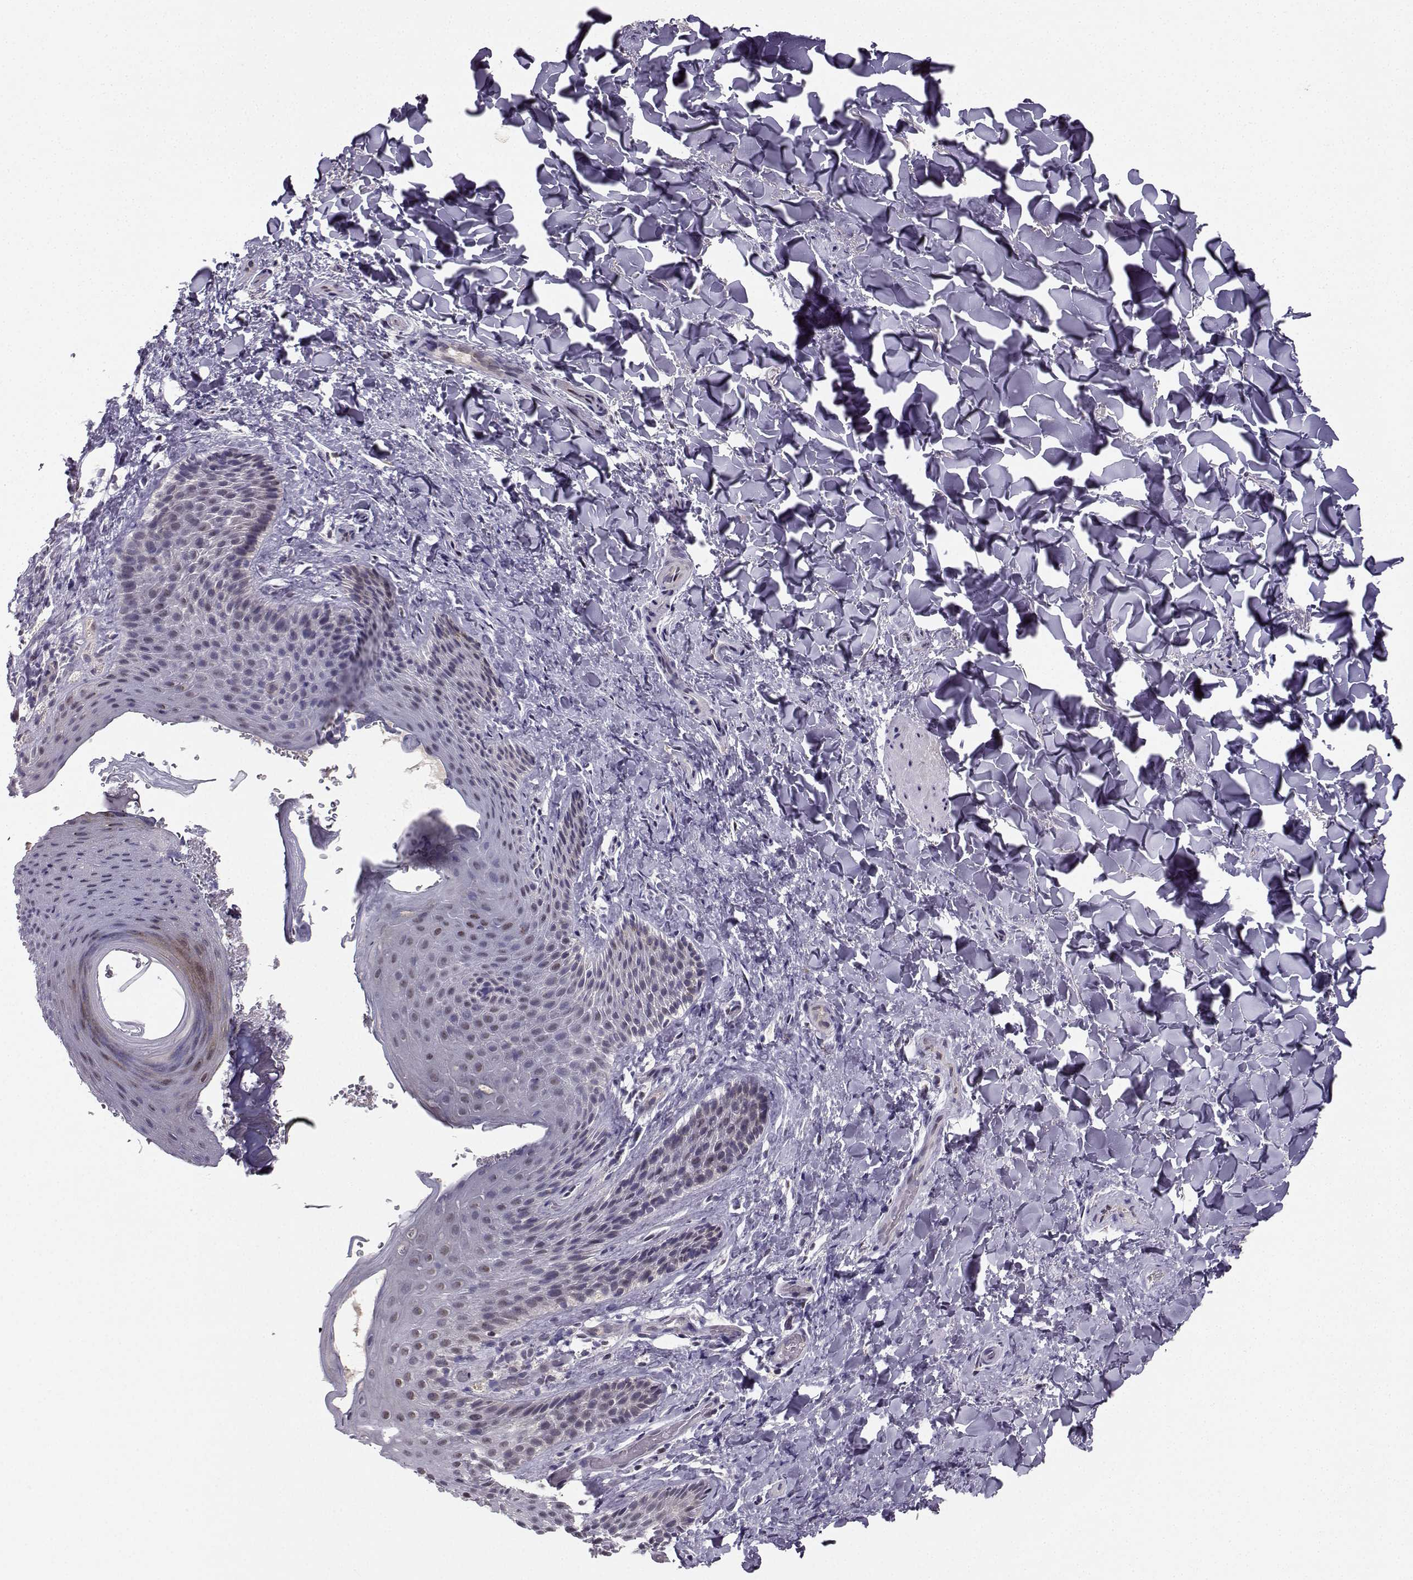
{"staining": {"intensity": "weak", "quantity": "<25%", "location": "cytoplasmic/membranous"}, "tissue": "skin", "cell_type": "Epidermal cells", "image_type": "normal", "snomed": [{"axis": "morphology", "description": "Normal tissue, NOS"}, {"axis": "topography", "description": "Anal"}], "caption": "A photomicrograph of human skin is negative for staining in epidermal cells. (DAB immunohistochemistry visualized using brightfield microscopy, high magnification).", "gene": "PKP2", "patient": {"sex": "male", "age": 36}}